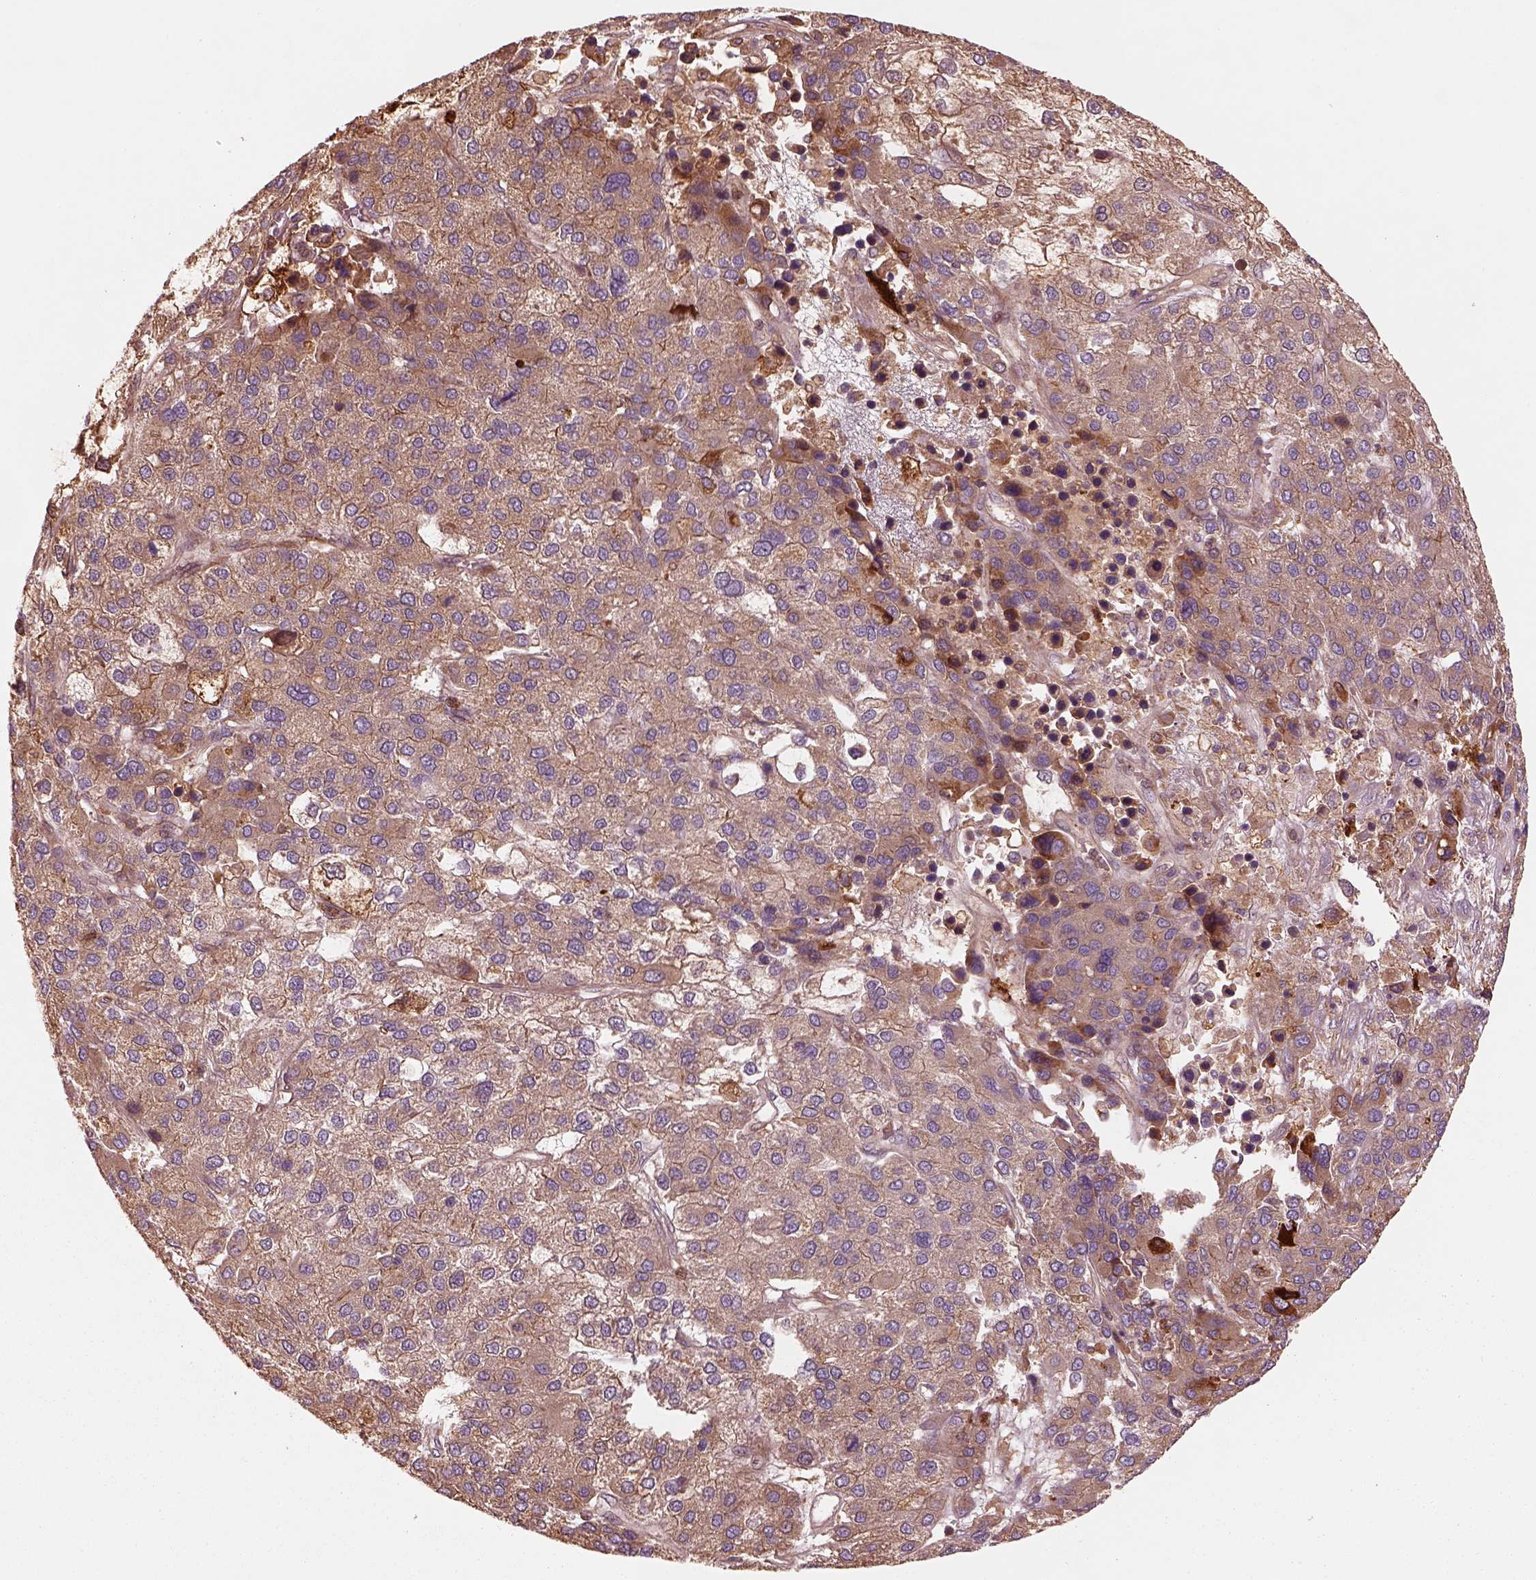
{"staining": {"intensity": "strong", "quantity": "<25%", "location": "cytoplasmic/membranous"}, "tissue": "liver cancer", "cell_type": "Tumor cells", "image_type": "cancer", "snomed": [{"axis": "morphology", "description": "Carcinoma, Hepatocellular, NOS"}, {"axis": "topography", "description": "Liver"}], "caption": "Hepatocellular carcinoma (liver) stained with DAB IHC reveals medium levels of strong cytoplasmic/membranous expression in approximately <25% of tumor cells.", "gene": "ASCC2", "patient": {"sex": "female", "age": 41}}